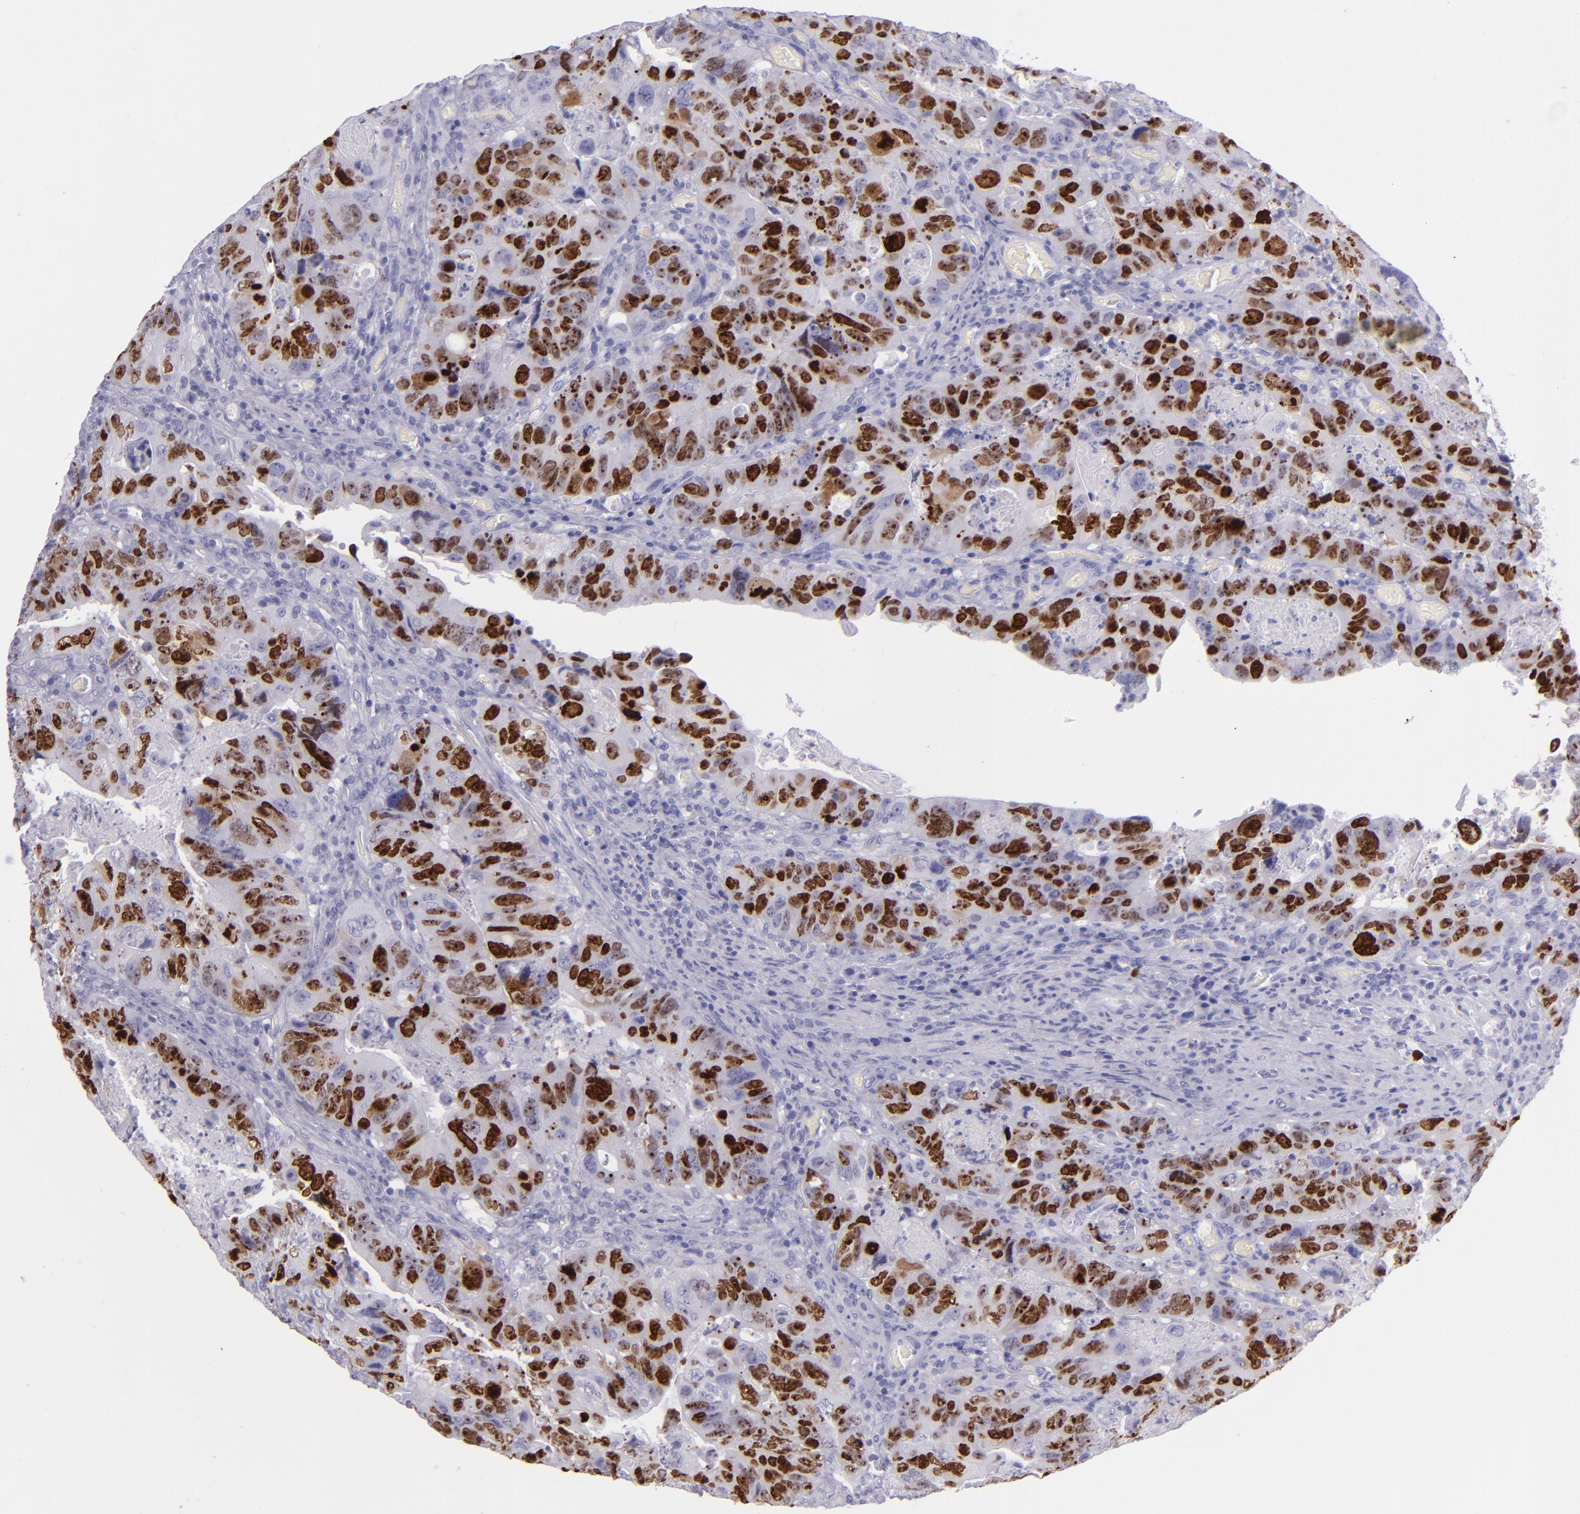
{"staining": {"intensity": "strong", "quantity": ">75%", "location": "nuclear"}, "tissue": "colorectal cancer", "cell_type": "Tumor cells", "image_type": "cancer", "snomed": [{"axis": "morphology", "description": "Adenocarcinoma, NOS"}, {"axis": "topography", "description": "Rectum"}], "caption": "Colorectal adenocarcinoma tissue shows strong nuclear expression in about >75% of tumor cells The staining was performed using DAB, with brown indicating positive protein expression. Nuclei are stained blue with hematoxylin.", "gene": "TOP2A", "patient": {"sex": "female", "age": 82}}